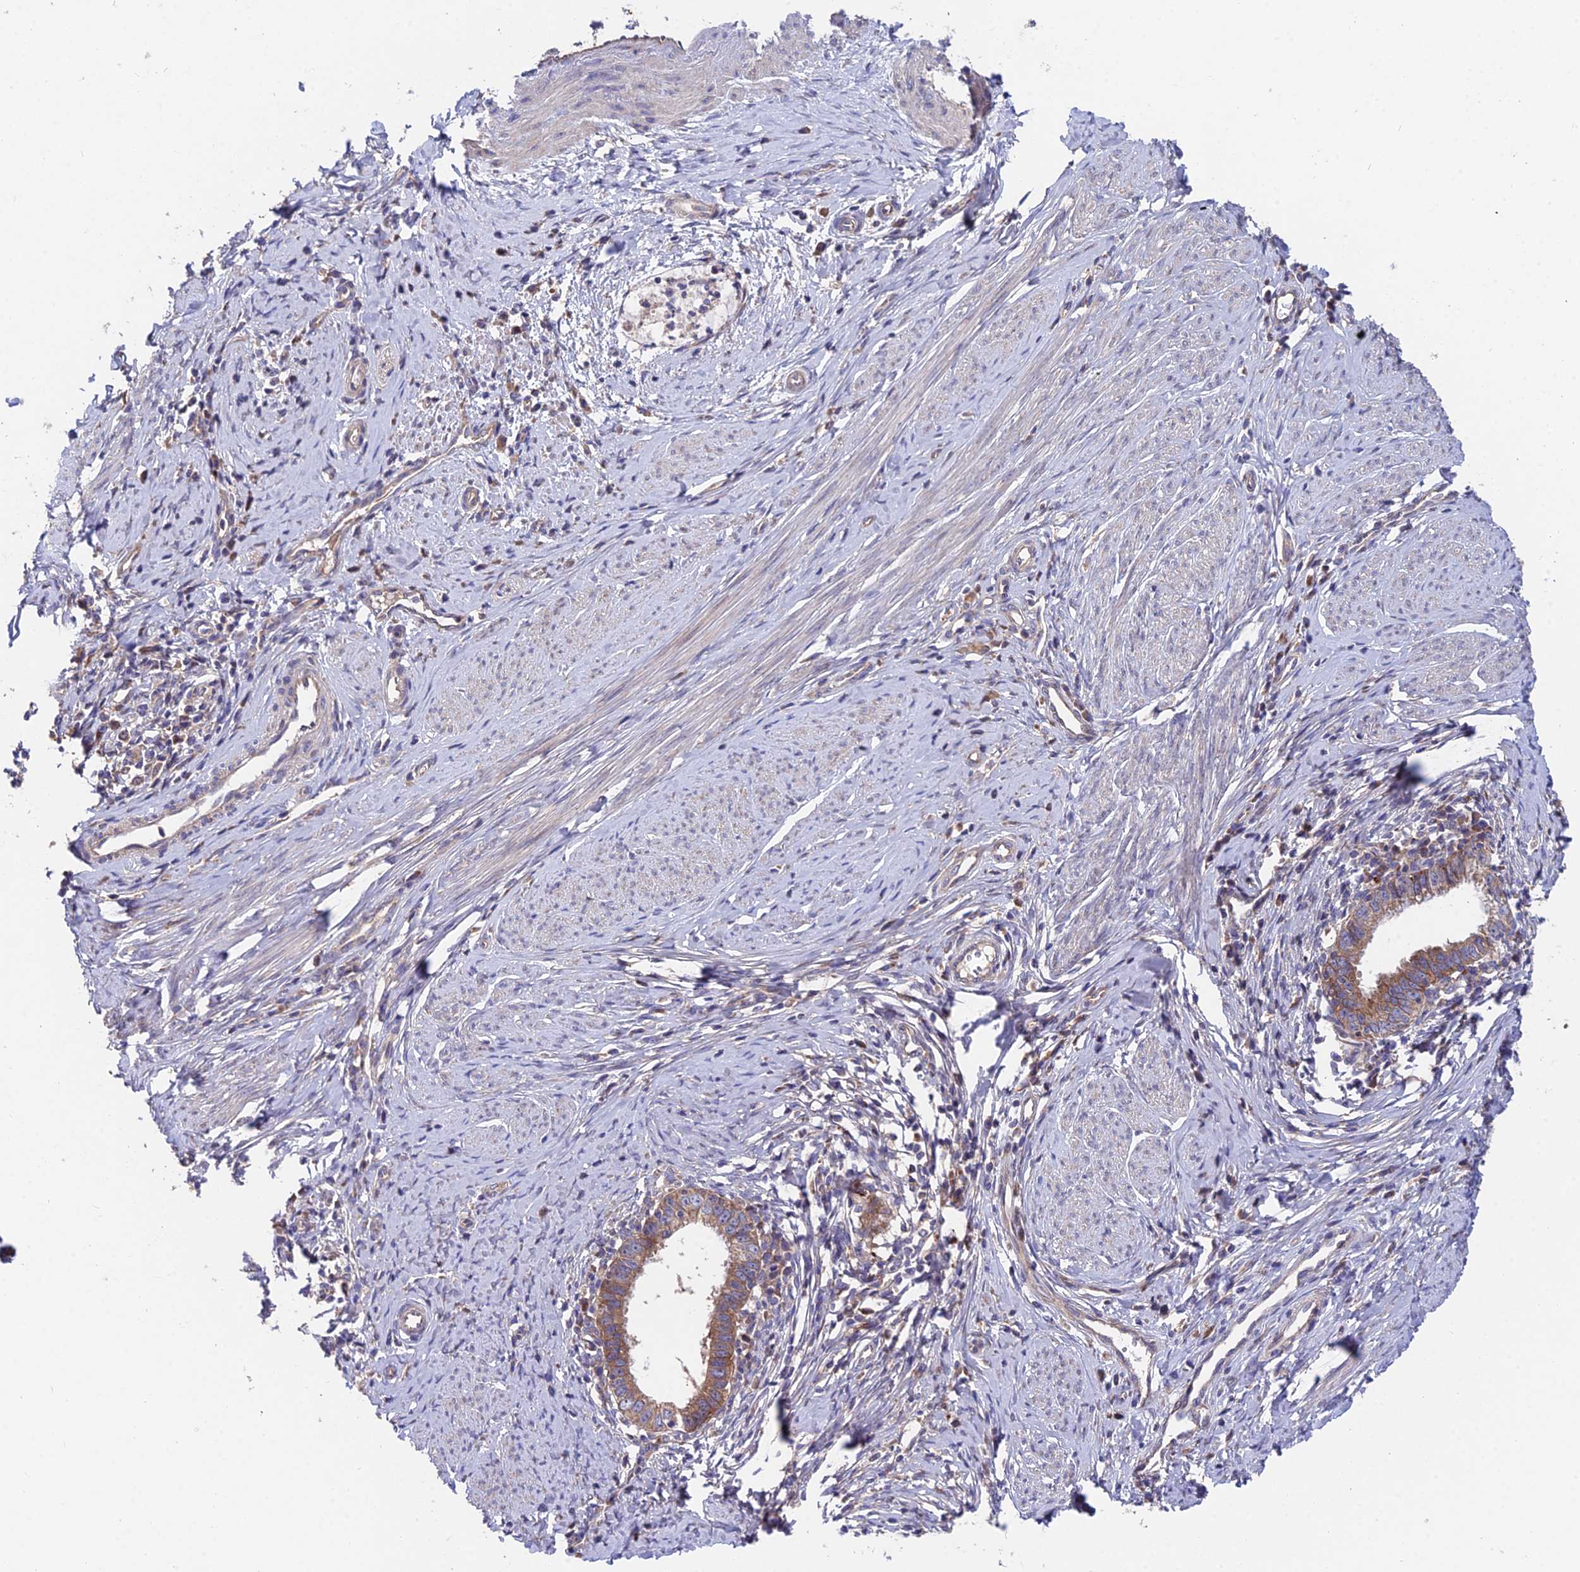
{"staining": {"intensity": "moderate", "quantity": ">75%", "location": "cytoplasmic/membranous"}, "tissue": "cervical cancer", "cell_type": "Tumor cells", "image_type": "cancer", "snomed": [{"axis": "morphology", "description": "Adenocarcinoma, NOS"}, {"axis": "topography", "description": "Cervix"}], "caption": "High-magnification brightfield microscopy of adenocarcinoma (cervical) stained with DAB (3,3'-diaminobenzidine) (brown) and counterstained with hematoxylin (blue). tumor cells exhibit moderate cytoplasmic/membranous expression is seen in about>75% of cells.", "gene": "CDC37L1", "patient": {"sex": "female", "age": 36}}